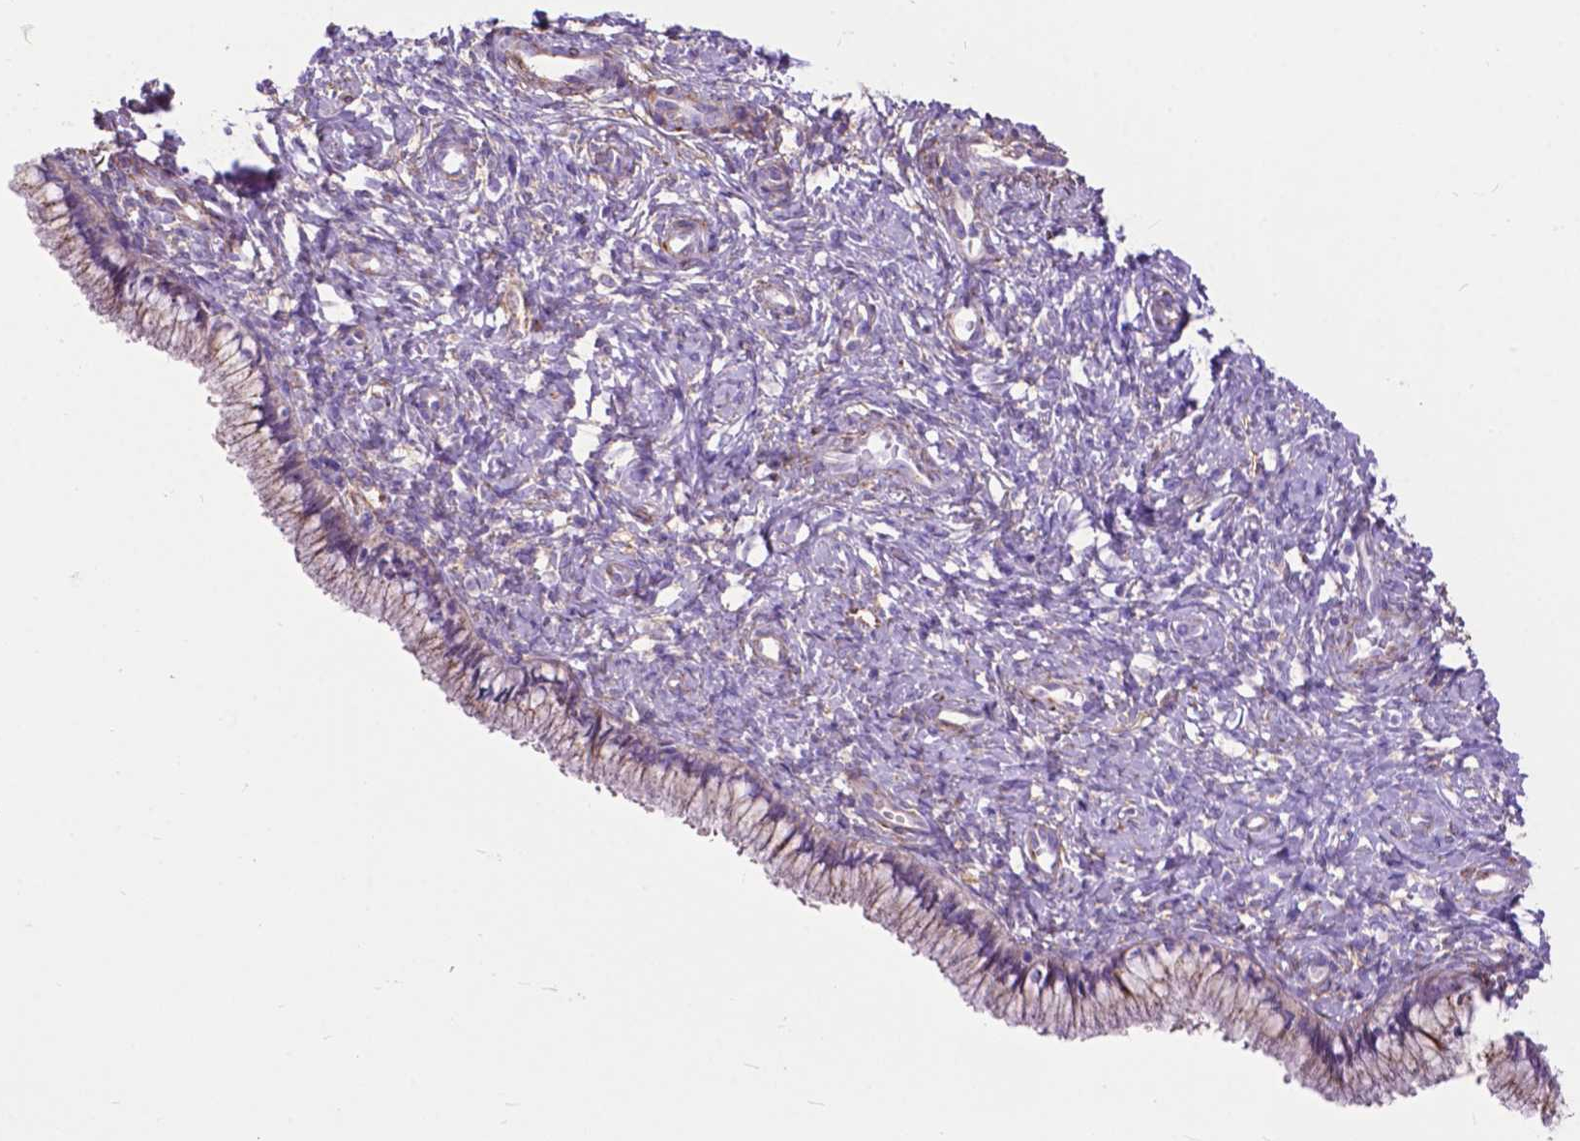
{"staining": {"intensity": "weak", "quantity": ">75%", "location": "cytoplasmic/membranous"}, "tissue": "cervix", "cell_type": "Glandular cells", "image_type": "normal", "snomed": [{"axis": "morphology", "description": "Normal tissue, NOS"}, {"axis": "topography", "description": "Cervix"}], "caption": "The immunohistochemical stain highlights weak cytoplasmic/membranous expression in glandular cells of unremarkable cervix.", "gene": "PCDHA12", "patient": {"sex": "female", "age": 37}}